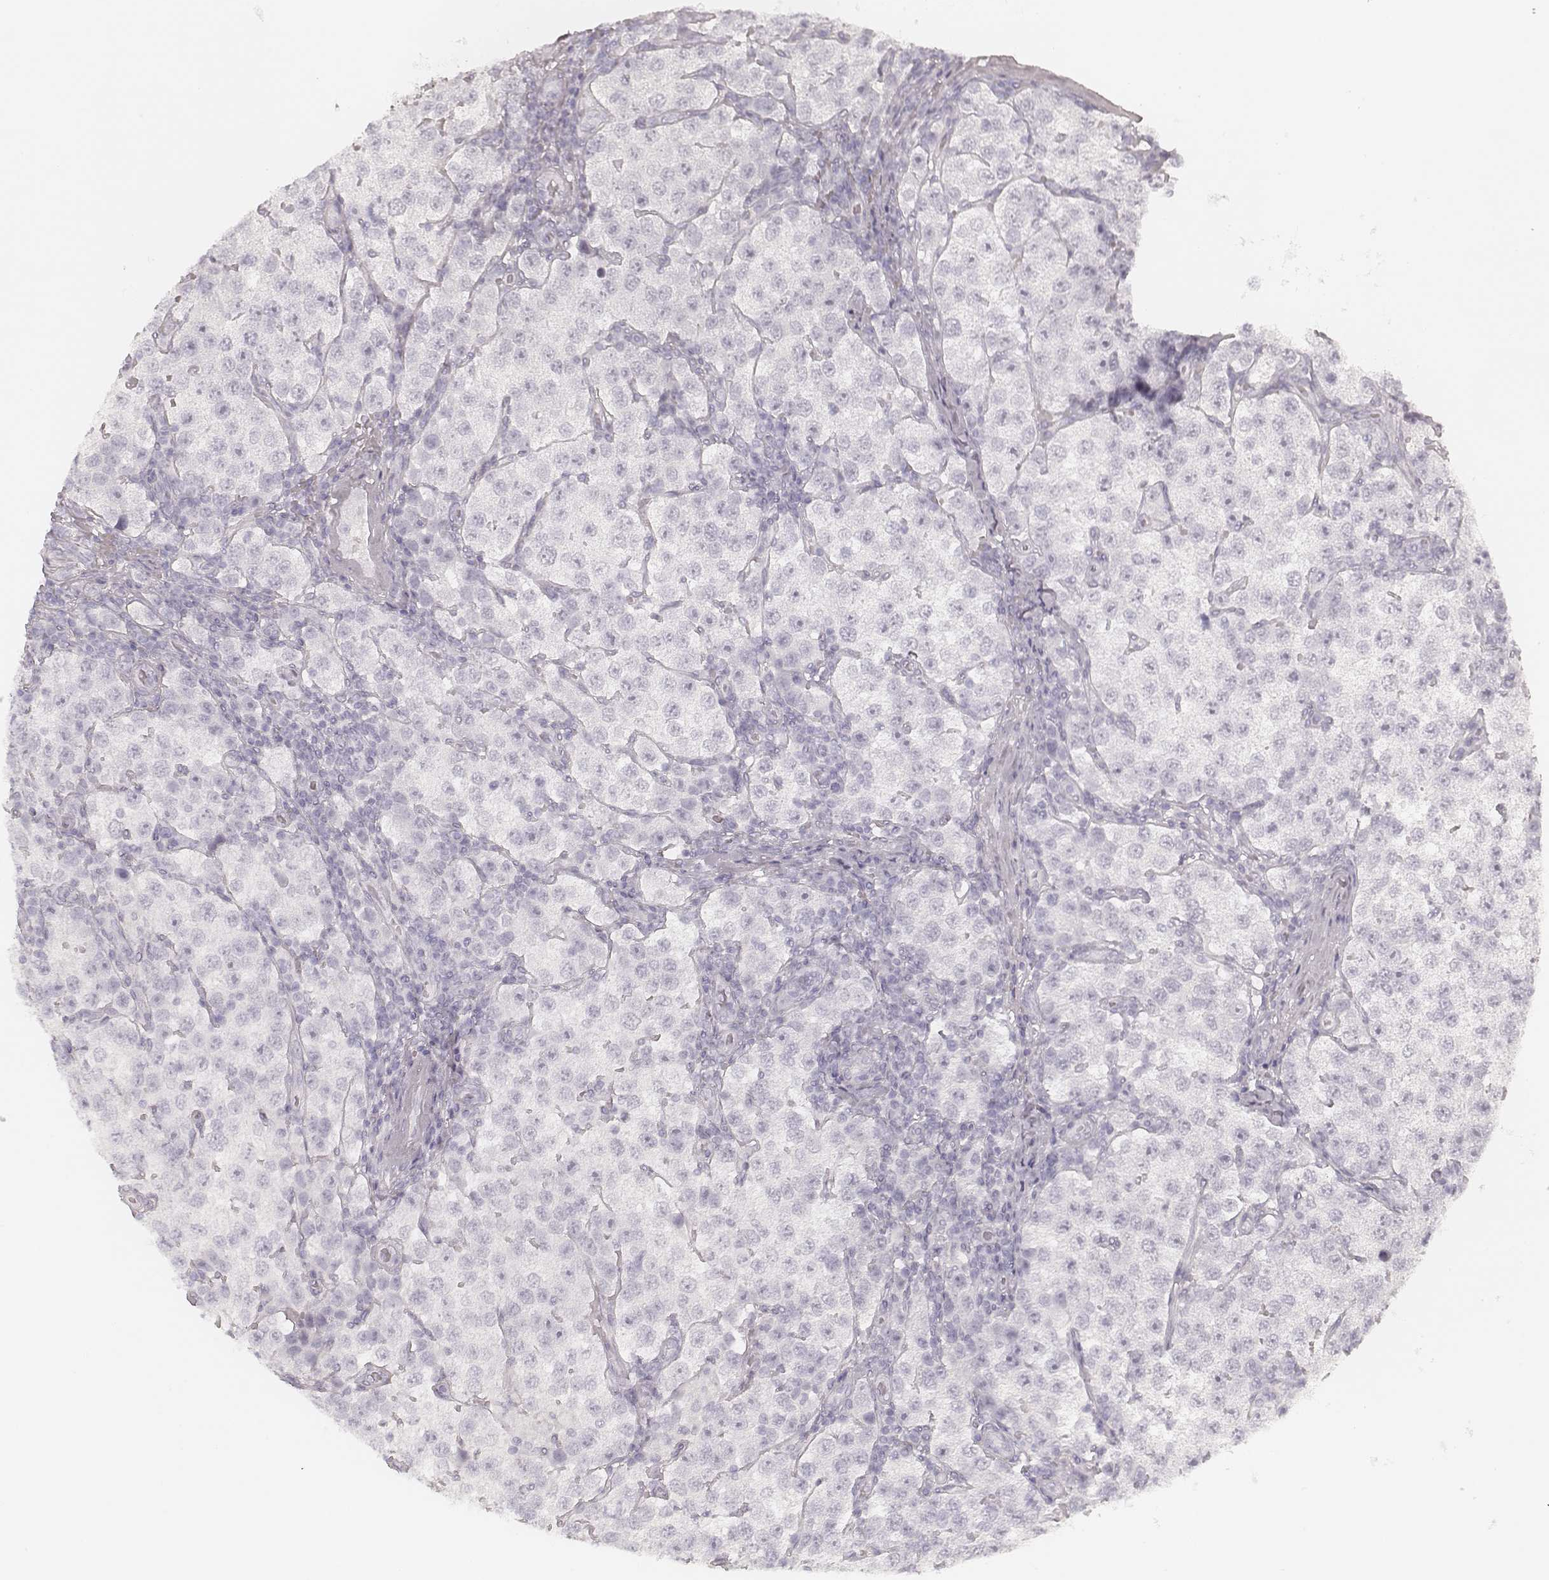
{"staining": {"intensity": "negative", "quantity": "none", "location": "none"}, "tissue": "testis cancer", "cell_type": "Tumor cells", "image_type": "cancer", "snomed": [{"axis": "morphology", "description": "Seminoma, NOS"}, {"axis": "topography", "description": "Testis"}], "caption": "IHC of human testis seminoma exhibits no expression in tumor cells.", "gene": "KRT72", "patient": {"sex": "male", "age": 37}}